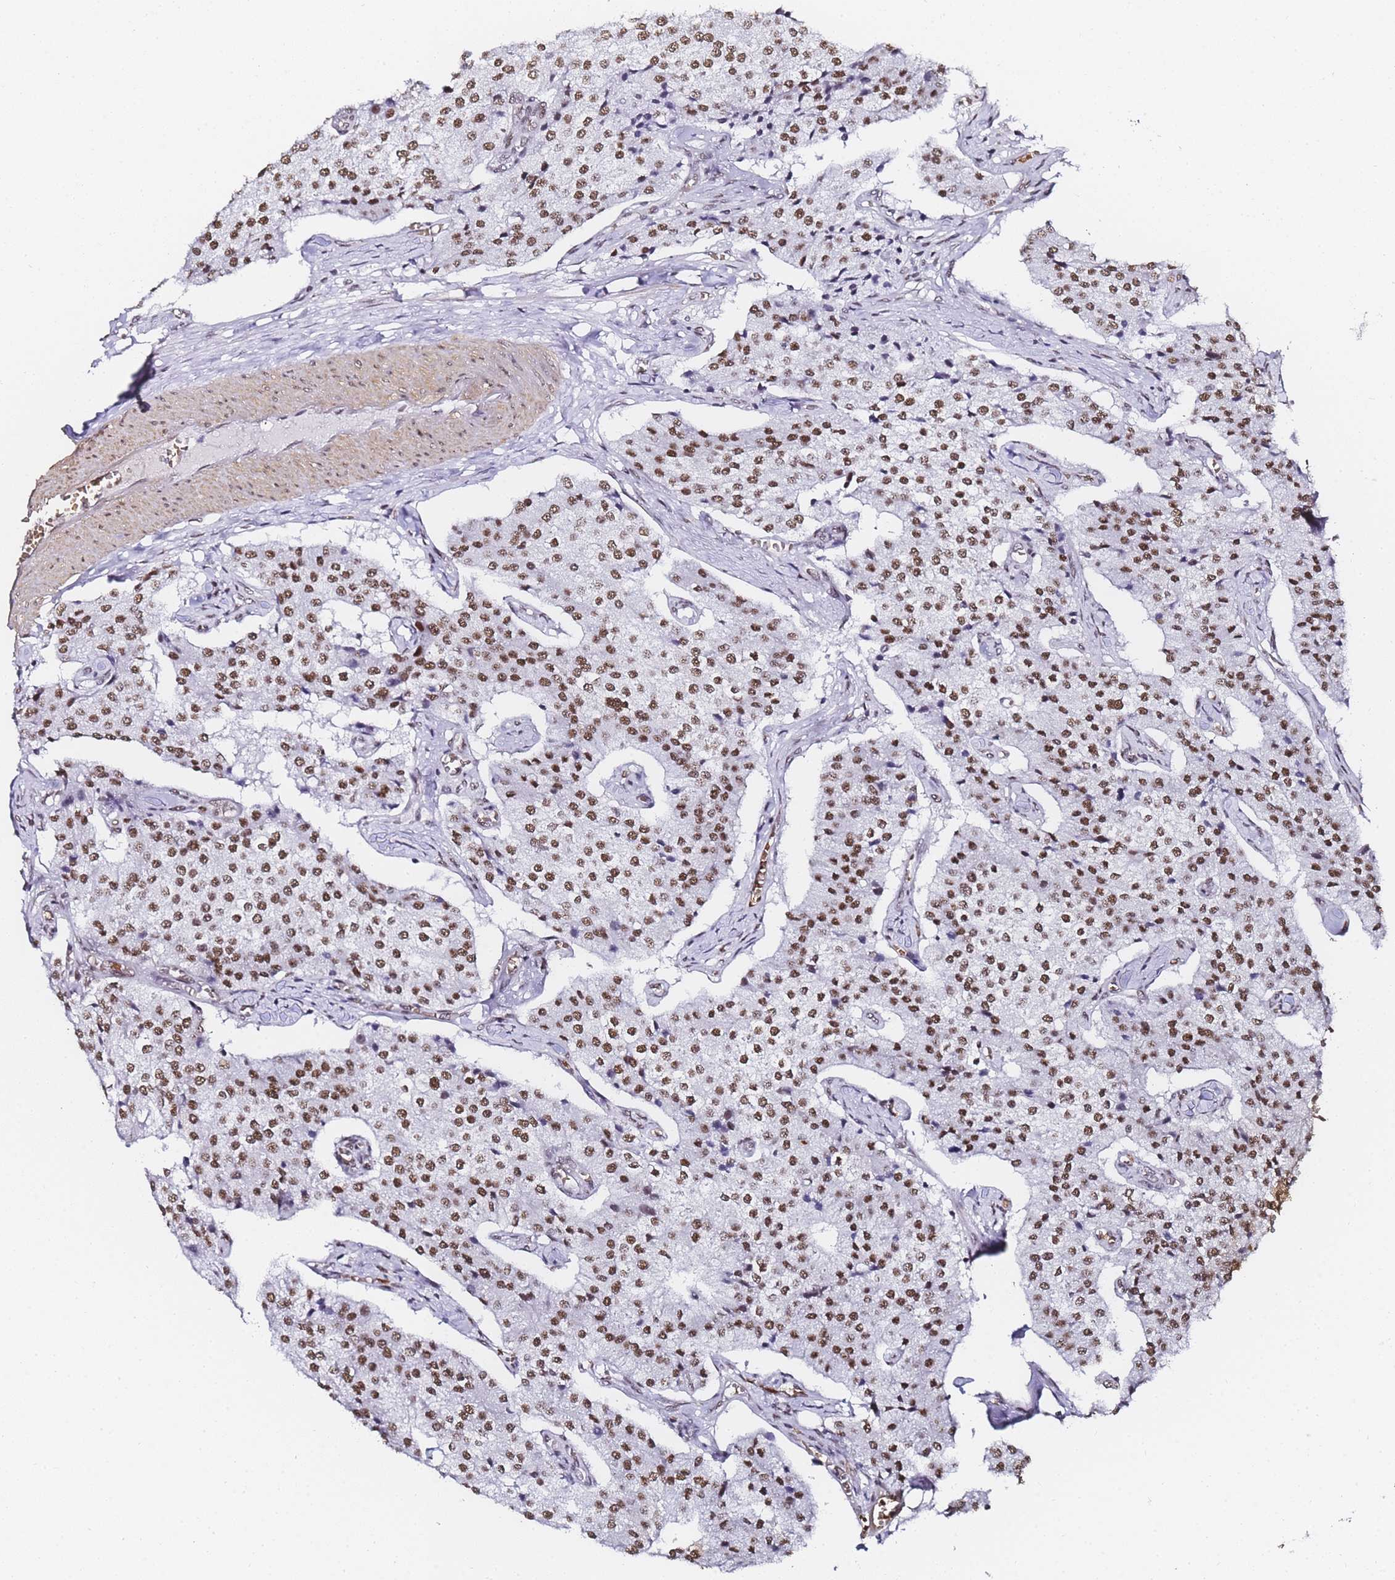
{"staining": {"intensity": "moderate", "quantity": ">75%", "location": "nuclear"}, "tissue": "carcinoid", "cell_type": "Tumor cells", "image_type": "cancer", "snomed": [{"axis": "morphology", "description": "Carcinoid, malignant, NOS"}, {"axis": "topography", "description": "Colon"}], "caption": "Moderate nuclear staining for a protein is identified in approximately >75% of tumor cells of carcinoid using immunohistochemistry.", "gene": "POLR1A", "patient": {"sex": "female", "age": 52}}